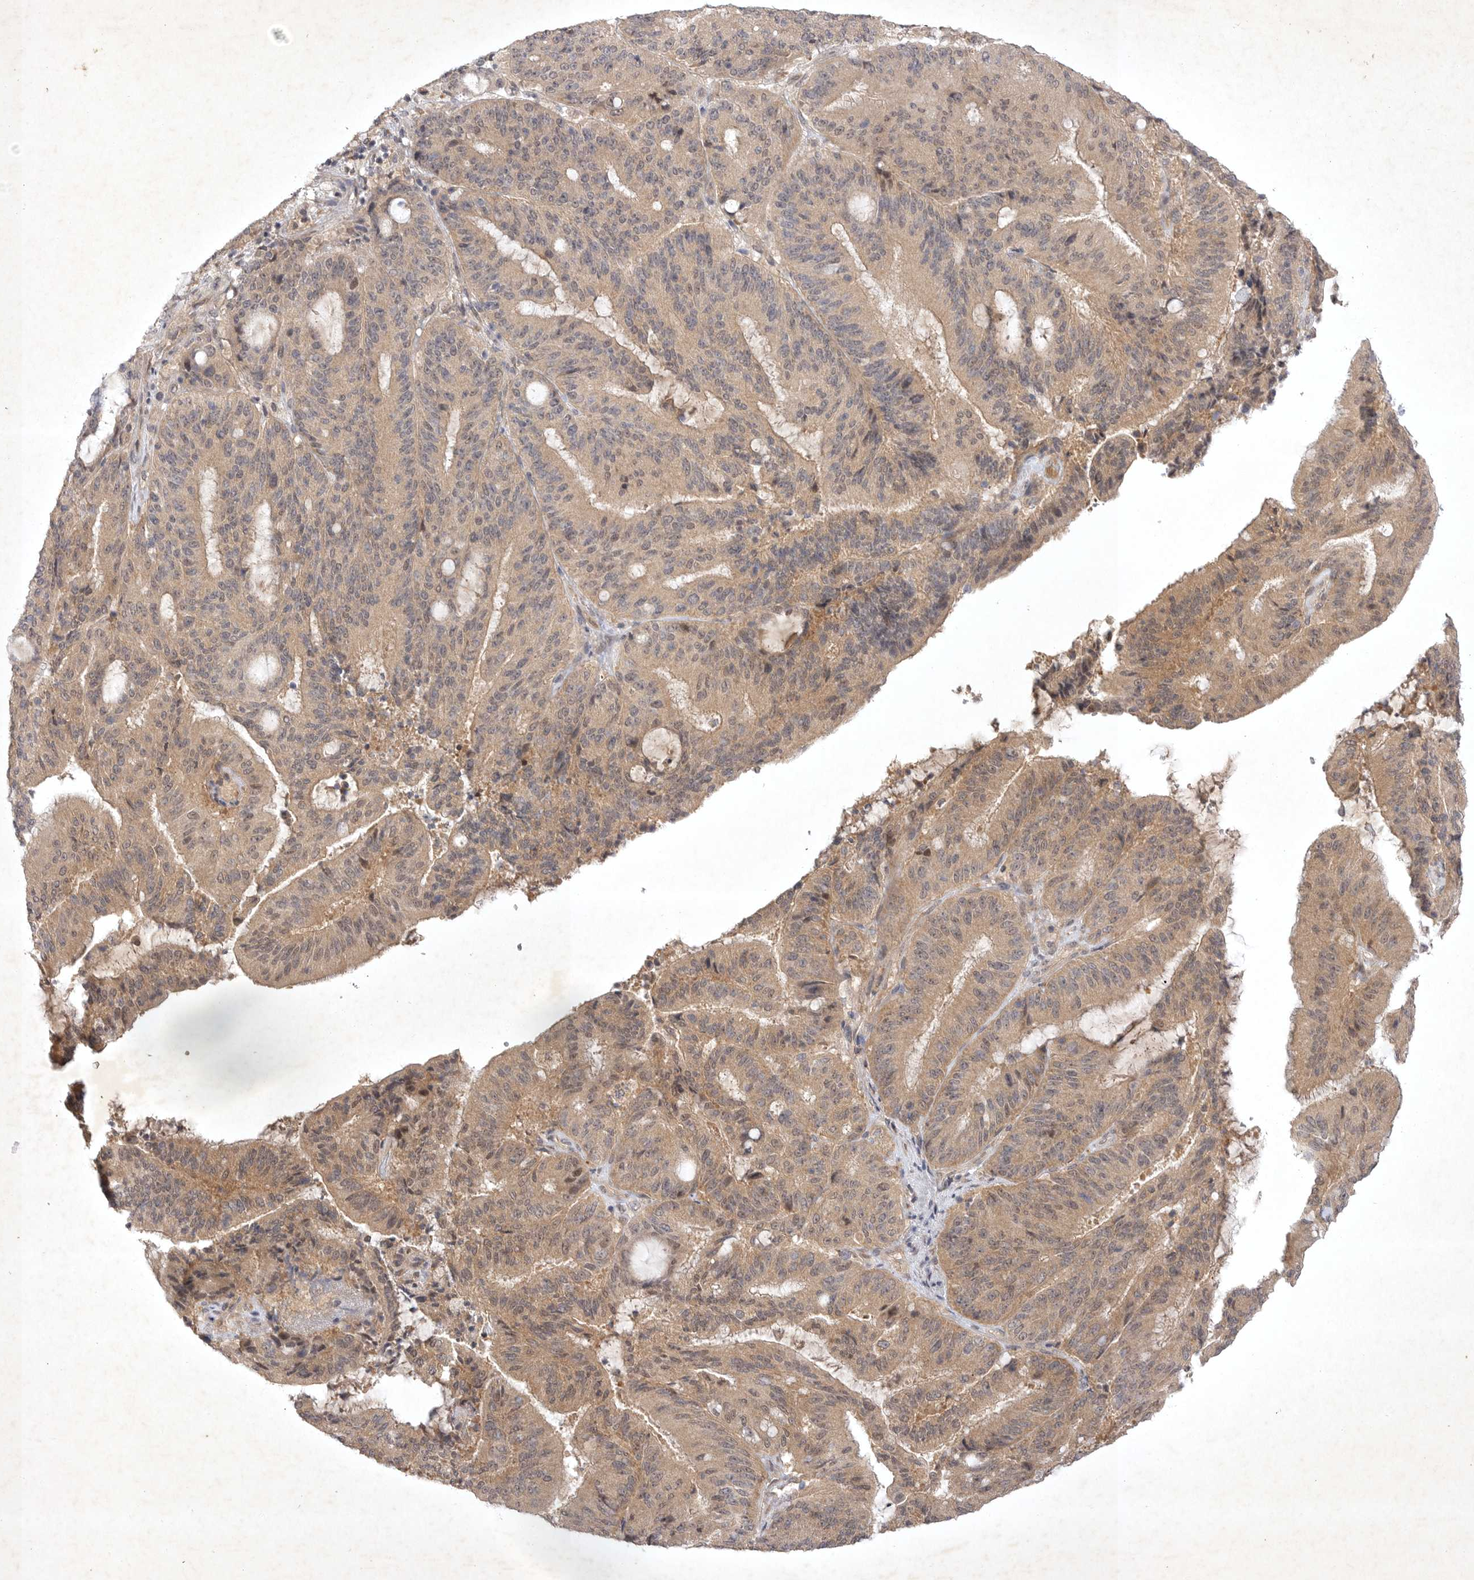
{"staining": {"intensity": "moderate", "quantity": ">75%", "location": "cytoplasmic/membranous"}, "tissue": "liver cancer", "cell_type": "Tumor cells", "image_type": "cancer", "snomed": [{"axis": "morphology", "description": "Normal tissue, NOS"}, {"axis": "morphology", "description": "Cholangiocarcinoma"}, {"axis": "topography", "description": "Liver"}, {"axis": "topography", "description": "Peripheral nerve tissue"}], "caption": "An immunohistochemistry (IHC) micrograph of neoplastic tissue is shown. Protein staining in brown highlights moderate cytoplasmic/membranous positivity in liver cholangiocarcinoma within tumor cells.", "gene": "PTPDC1", "patient": {"sex": "female", "age": 73}}